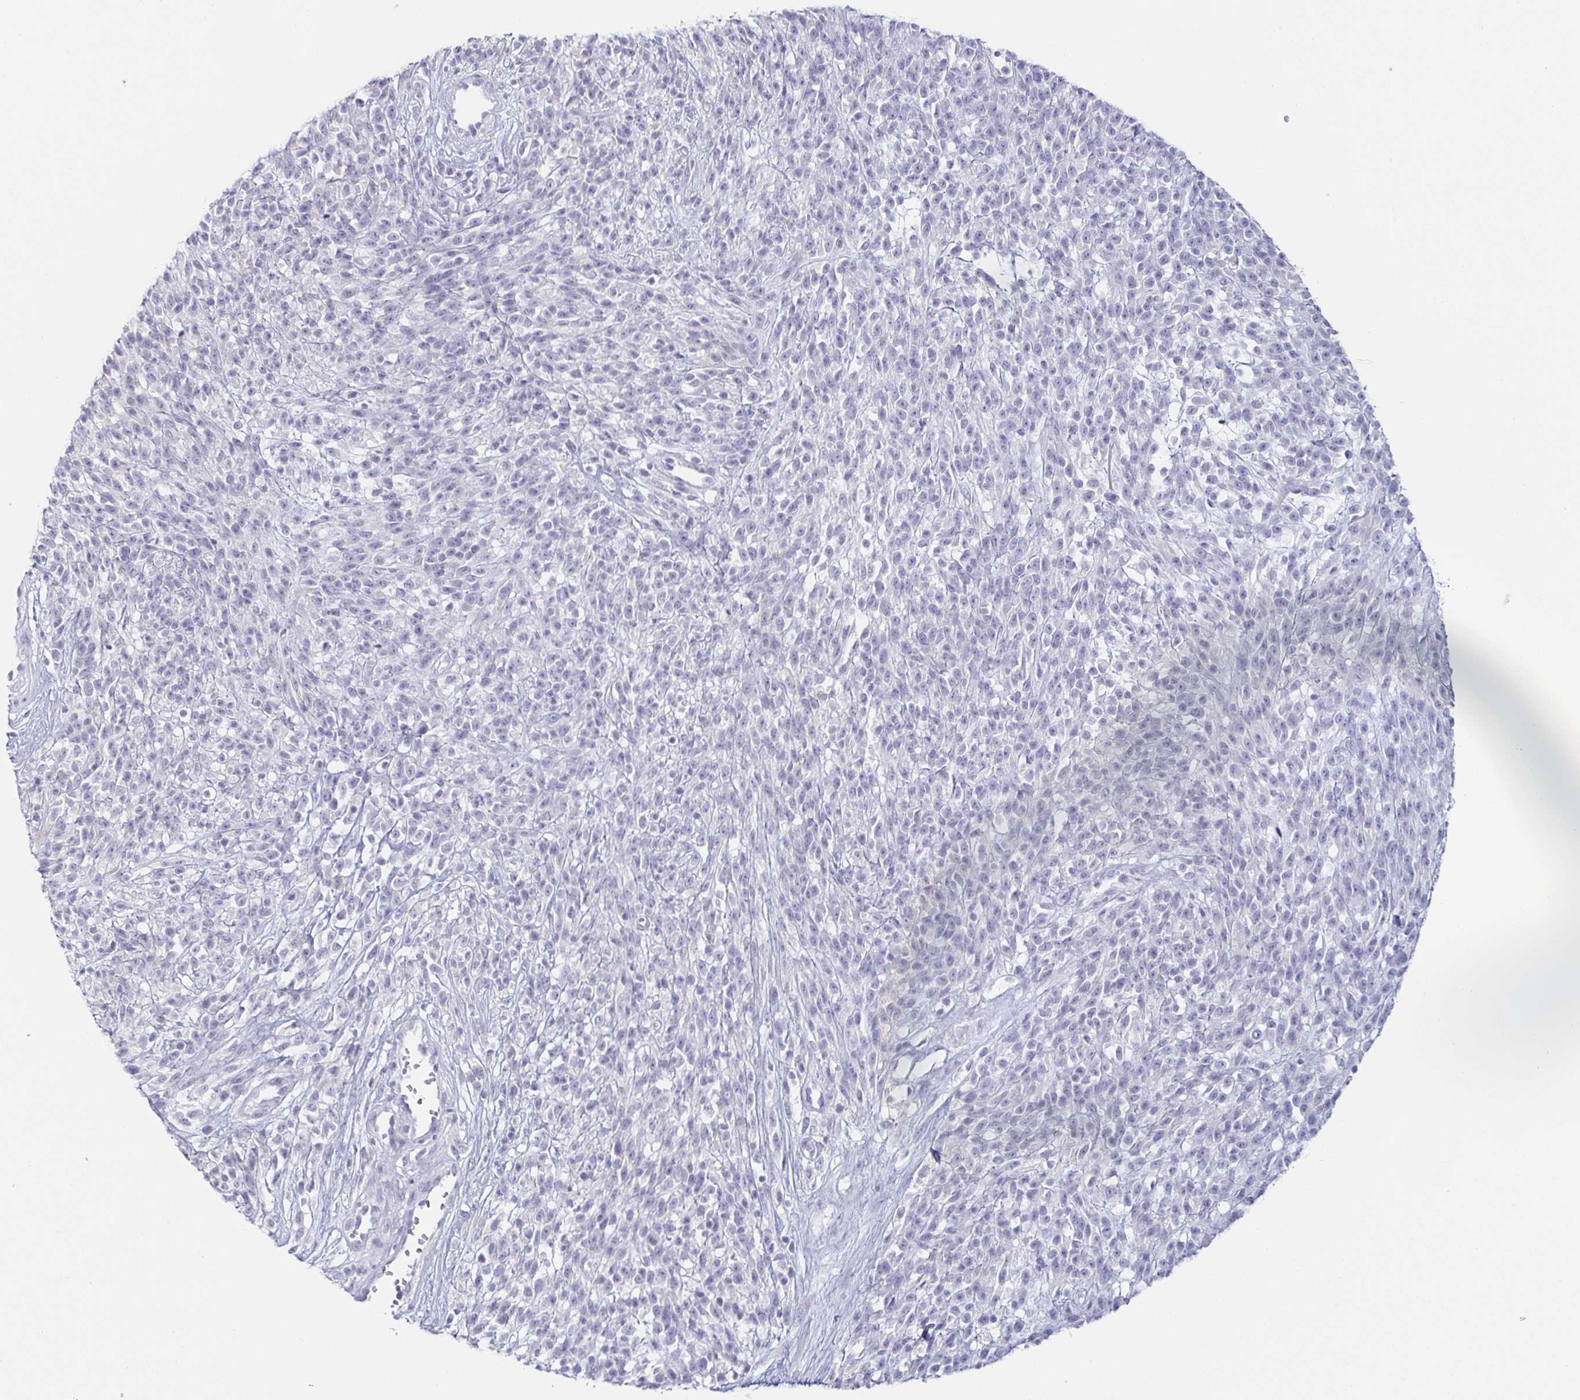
{"staining": {"intensity": "negative", "quantity": "none", "location": "none"}, "tissue": "melanoma", "cell_type": "Tumor cells", "image_type": "cancer", "snomed": [{"axis": "morphology", "description": "Malignant melanoma, NOS"}, {"axis": "topography", "description": "Skin"}, {"axis": "topography", "description": "Skin of trunk"}], "caption": "DAB (3,3'-diaminobenzidine) immunohistochemical staining of human malignant melanoma reveals no significant staining in tumor cells. (Immunohistochemistry, brightfield microscopy, high magnification).", "gene": "PRR27", "patient": {"sex": "male", "age": 74}}